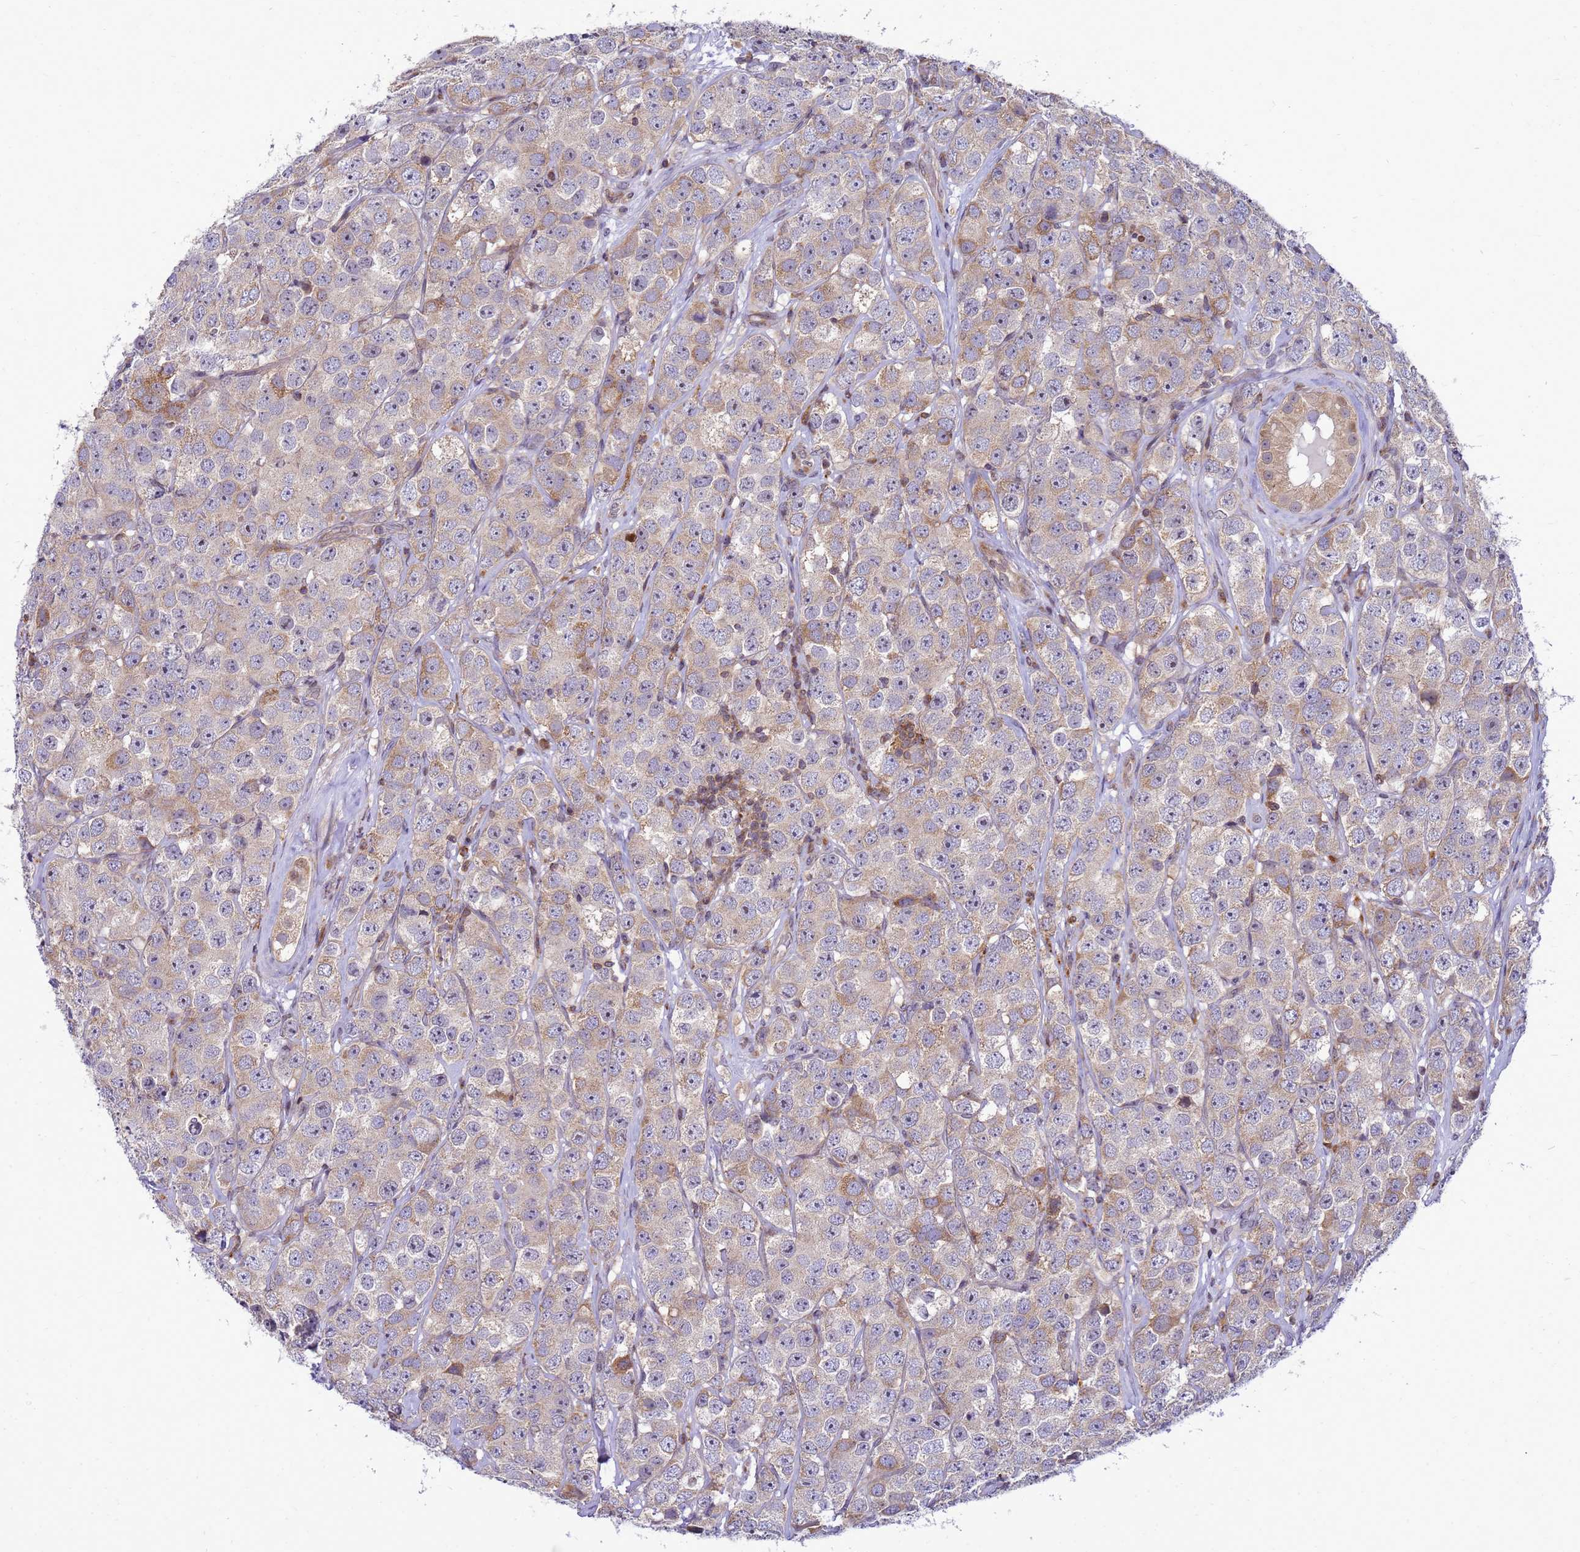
{"staining": {"intensity": "weak", "quantity": ">75%", "location": "cytoplasmic/membranous"}, "tissue": "testis cancer", "cell_type": "Tumor cells", "image_type": "cancer", "snomed": [{"axis": "morphology", "description": "Seminoma, NOS"}, {"axis": "topography", "description": "Testis"}], "caption": "A high-resolution histopathology image shows immunohistochemistry (IHC) staining of testis cancer, which demonstrates weak cytoplasmic/membranous expression in approximately >75% of tumor cells.", "gene": "C12orf43", "patient": {"sex": "male", "age": 28}}